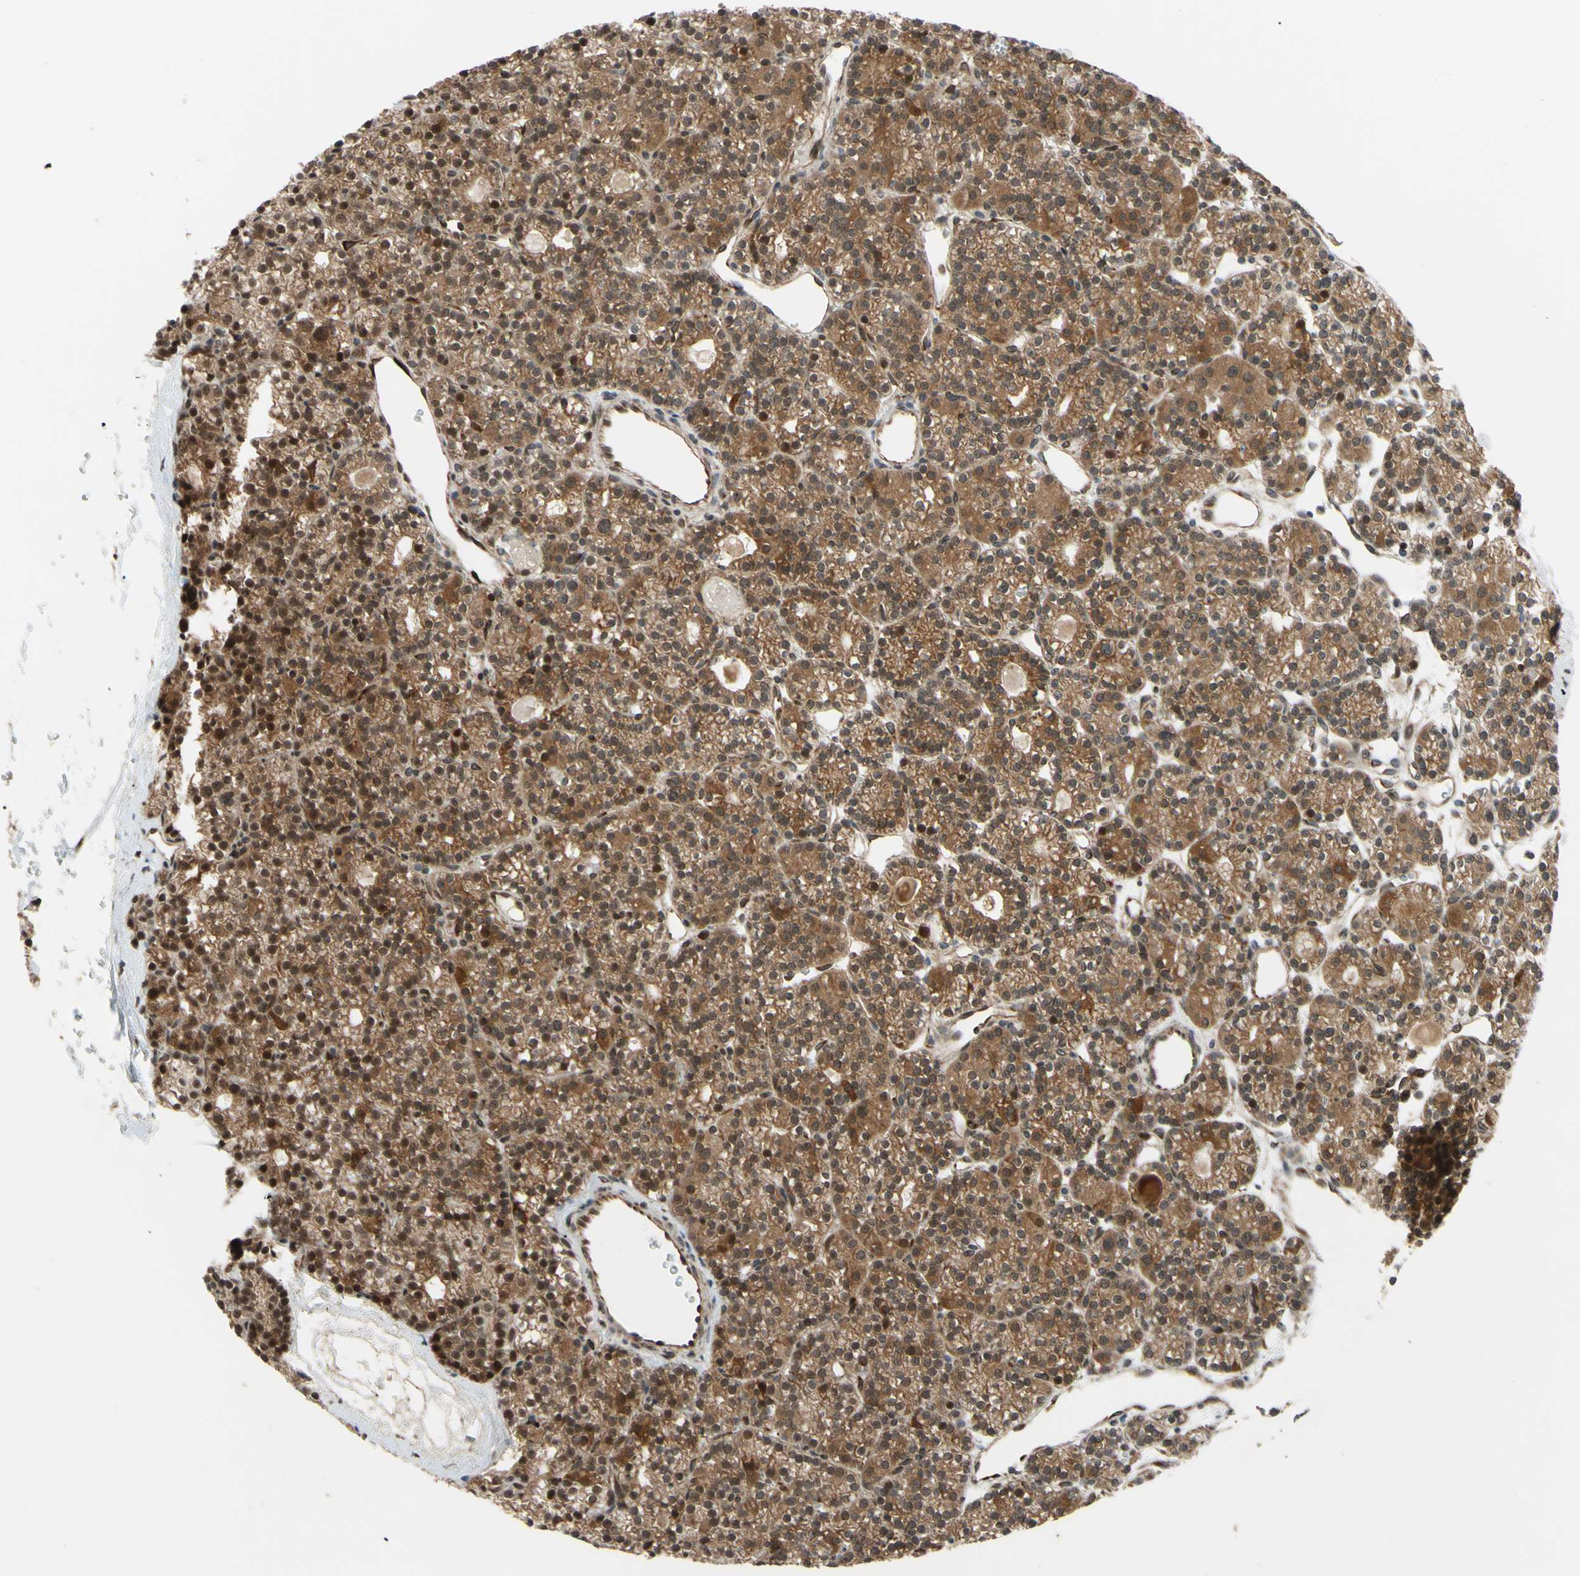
{"staining": {"intensity": "moderate", "quantity": ">75%", "location": "cytoplasmic/membranous,nuclear"}, "tissue": "parathyroid gland", "cell_type": "Glandular cells", "image_type": "normal", "snomed": [{"axis": "morphology", "description": "Normal tissue, NOS"}, {"axis": "topography", "description": "Parathyroid gland"}], "caption": "Parathyroid gland stained with DAB IHC displays medium levels of moderate cytoplasmic/membranous,nuclear expression in approximately >75% of glandular cells.", "gene": "PRAF2", "patient": {"sex": "female", "age": 64}}